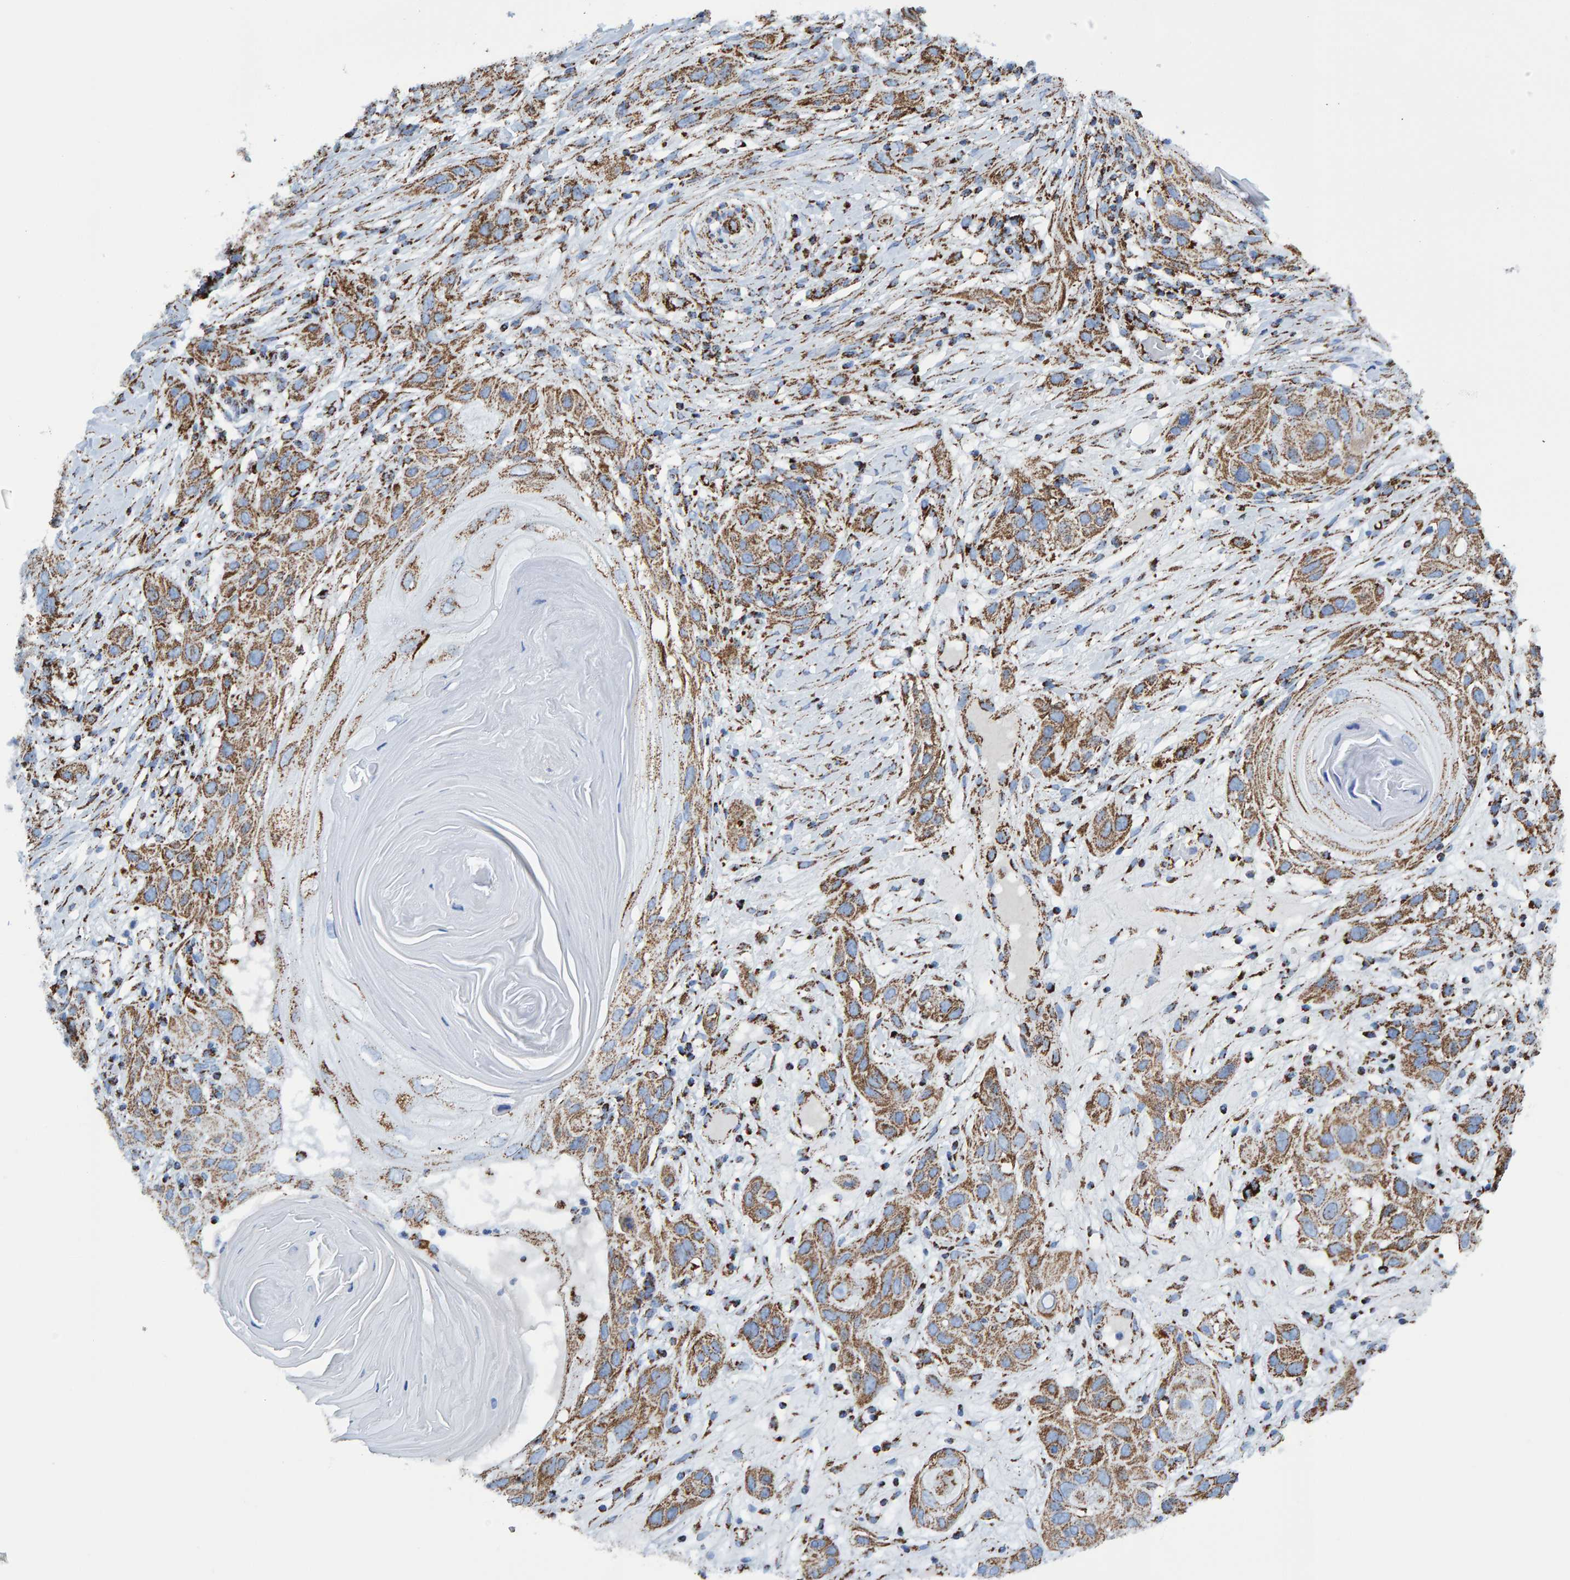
{"staining": {"intensity": "moderate", "quantity": ">75%", "location": "cytoplasmic/membranous"}, "tissue": "skin cancer", "cell_type": "Tumor cells", "image_type": "cancer", "snomed": [{"axis": "morphology", "description": "Squamous cell carcinoma, NOS"}, {"axis": "topography", "description": "Skin"}], "caption": "Moderate cytoplasmic/membranous positivity is appreciated in about >75% of tumor cells in skin cancer (squamous cell carcinoma). (brown staining indicates protein expression, while blue staining denotes nuclei).", "gene": "ENSG00000262660", "patient": {"sex": "female", "age": 96}}